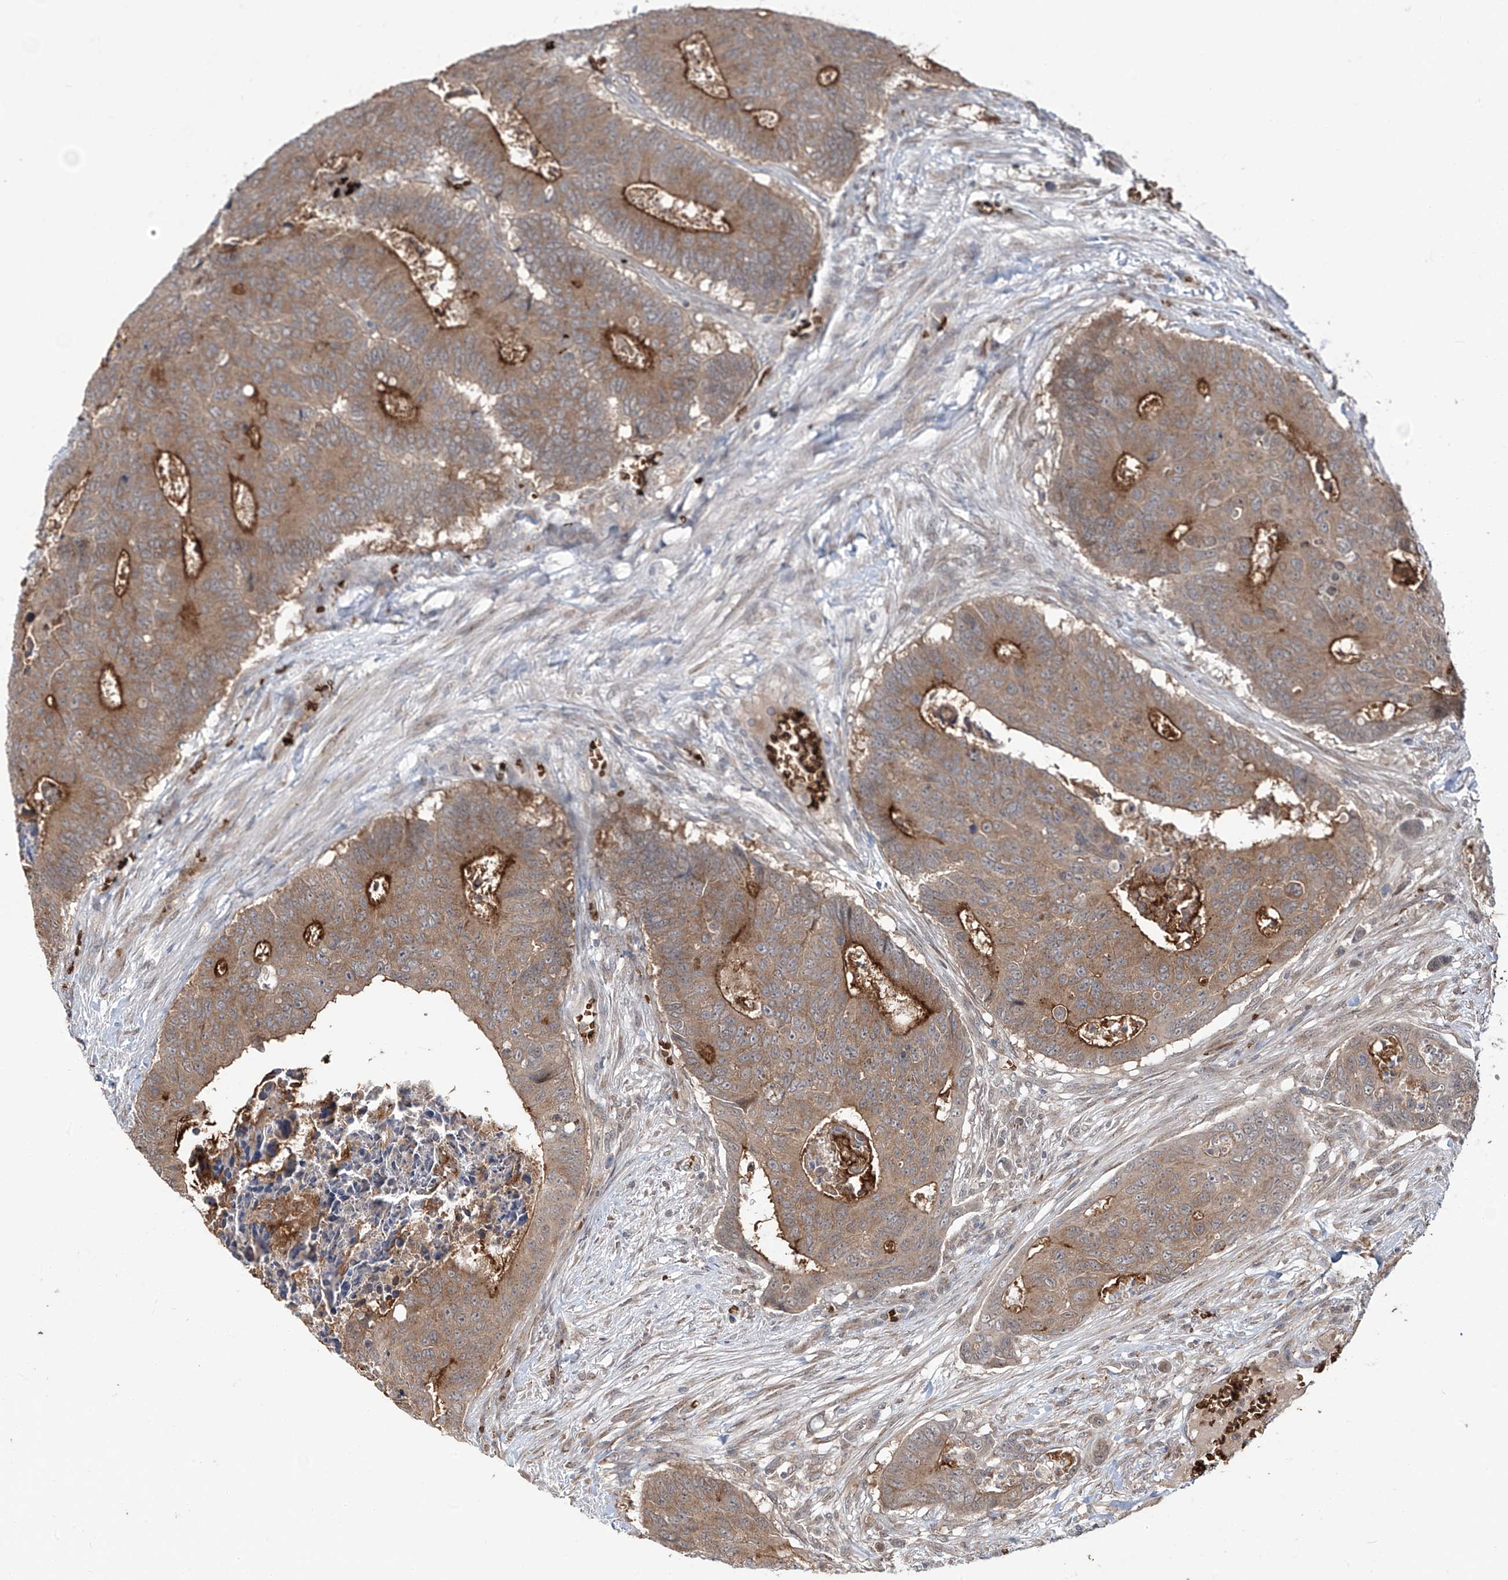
{"staining": {"intensity": "moderate", "quantity": ">75%", "location": "cytoplasmic/membranous"}, "tissue": "colorectal cancer", "cell_type": "Tumor cells", "image_type": "cancer", "snomed": [{"axis": "morphology", "description": "Adenocarcinoma, NOS"}, {"axis": "topography", "description": "Colon"}], "caption": "The image reveals staining of colorectal adenocarcinoma, revealing moderate cytoplasmic/membranous protein expression (brown color) within tumor cells.", "gene": "ZDHHC9", "patient": {"sex": "male", "age": 87}}